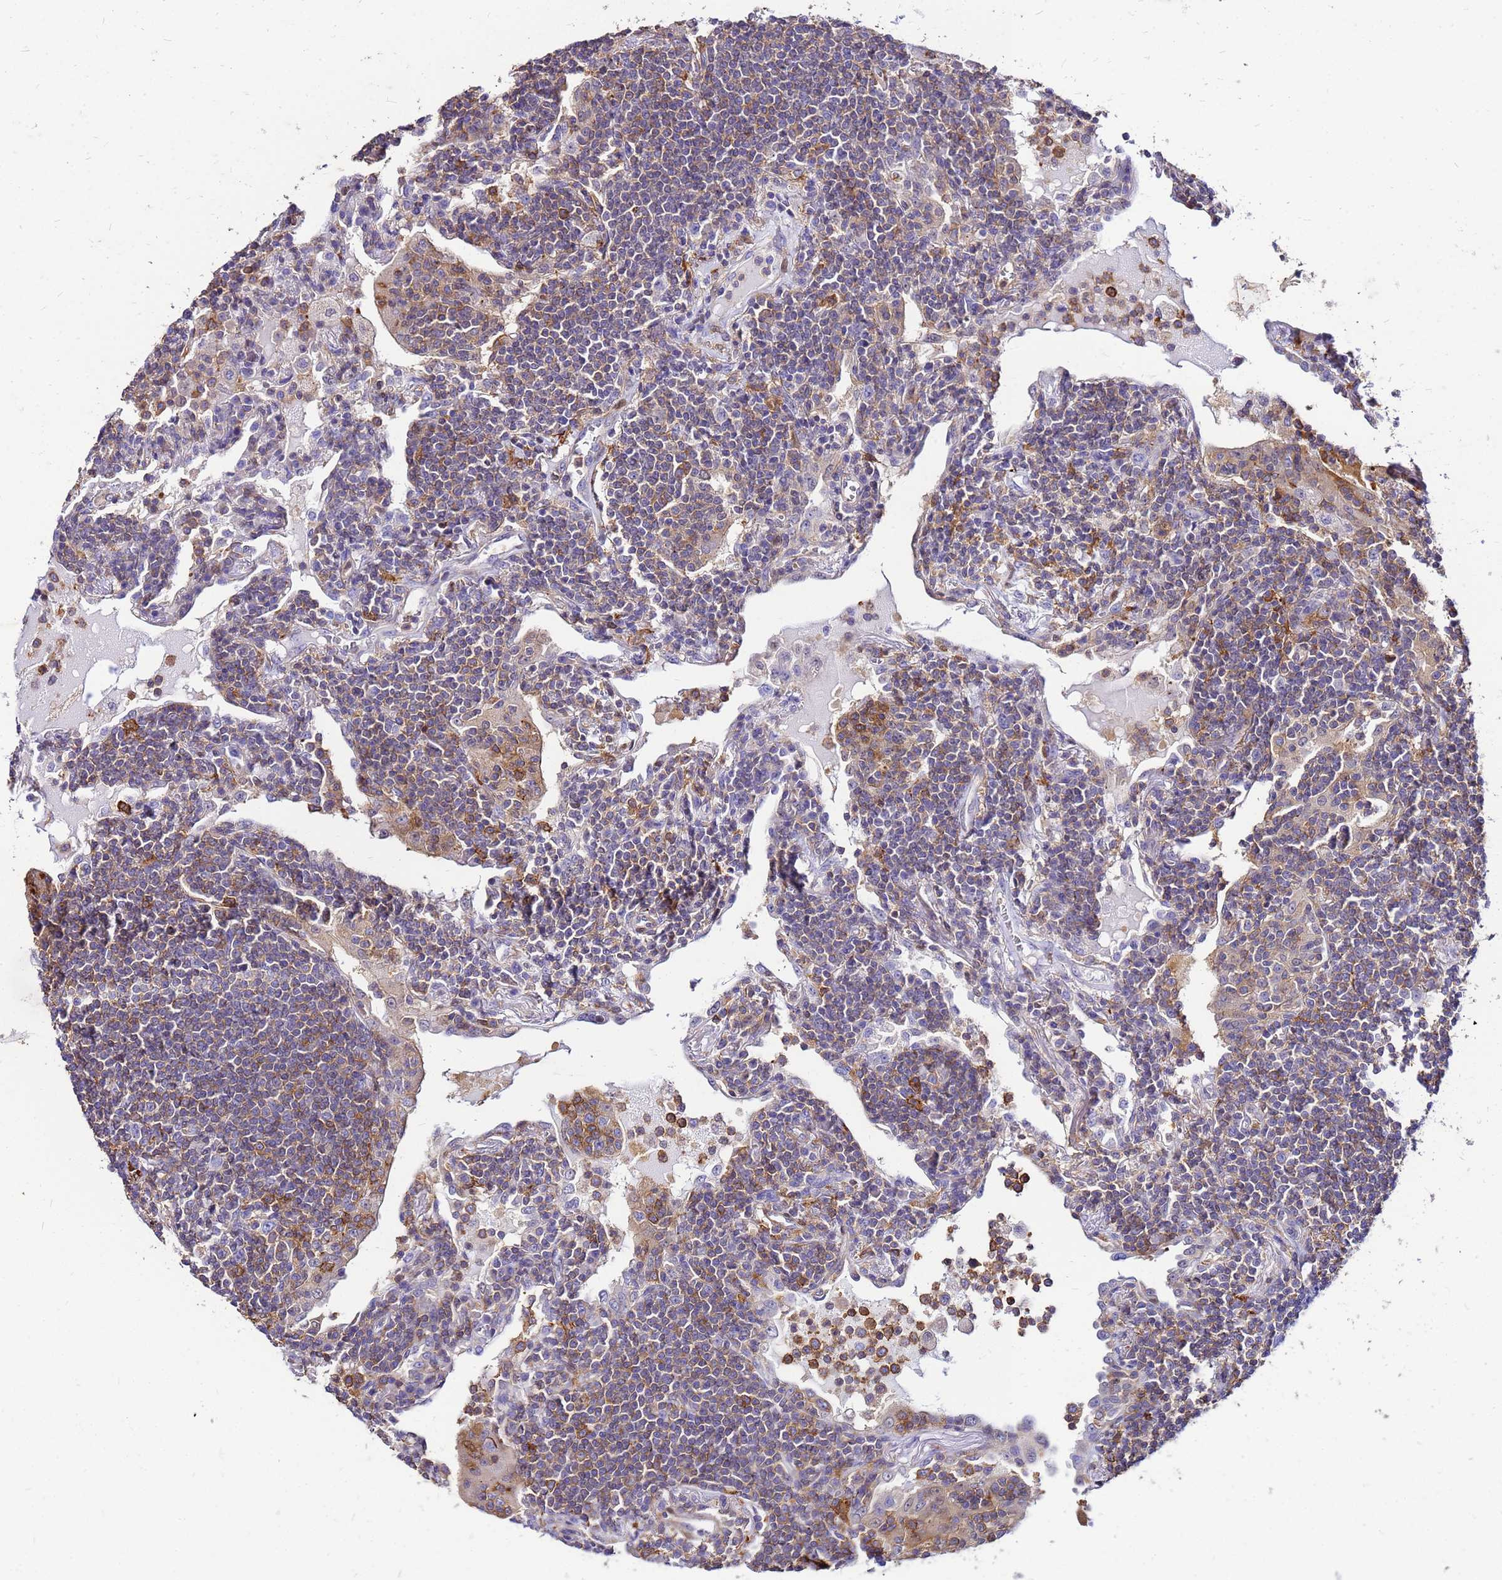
{"staining": {"intensity": "moderate", "quantity": "<25%", "location": "cytoplasmic/membranous"}, "tissue": "lymphoma", "cell_type": "Tumor cells", "image_type": "cancer", "snomed": [{"axis": "morphology", "description": "Malignant lymphoma, non-Hodgkin's type, Low grade"}, {"axis": "topography", "description": "Lung"}], "caption": "Immunohistochemistry (DAB) staining of malignant lymphoma, non-Hodgkin's type (low-grade) demonstrates moderate cytoplasmic/membranous protein expression in about <25% of tumor cells.", "gene": "DBNDD2", "patient": {"sex": "female", "age": 71}}